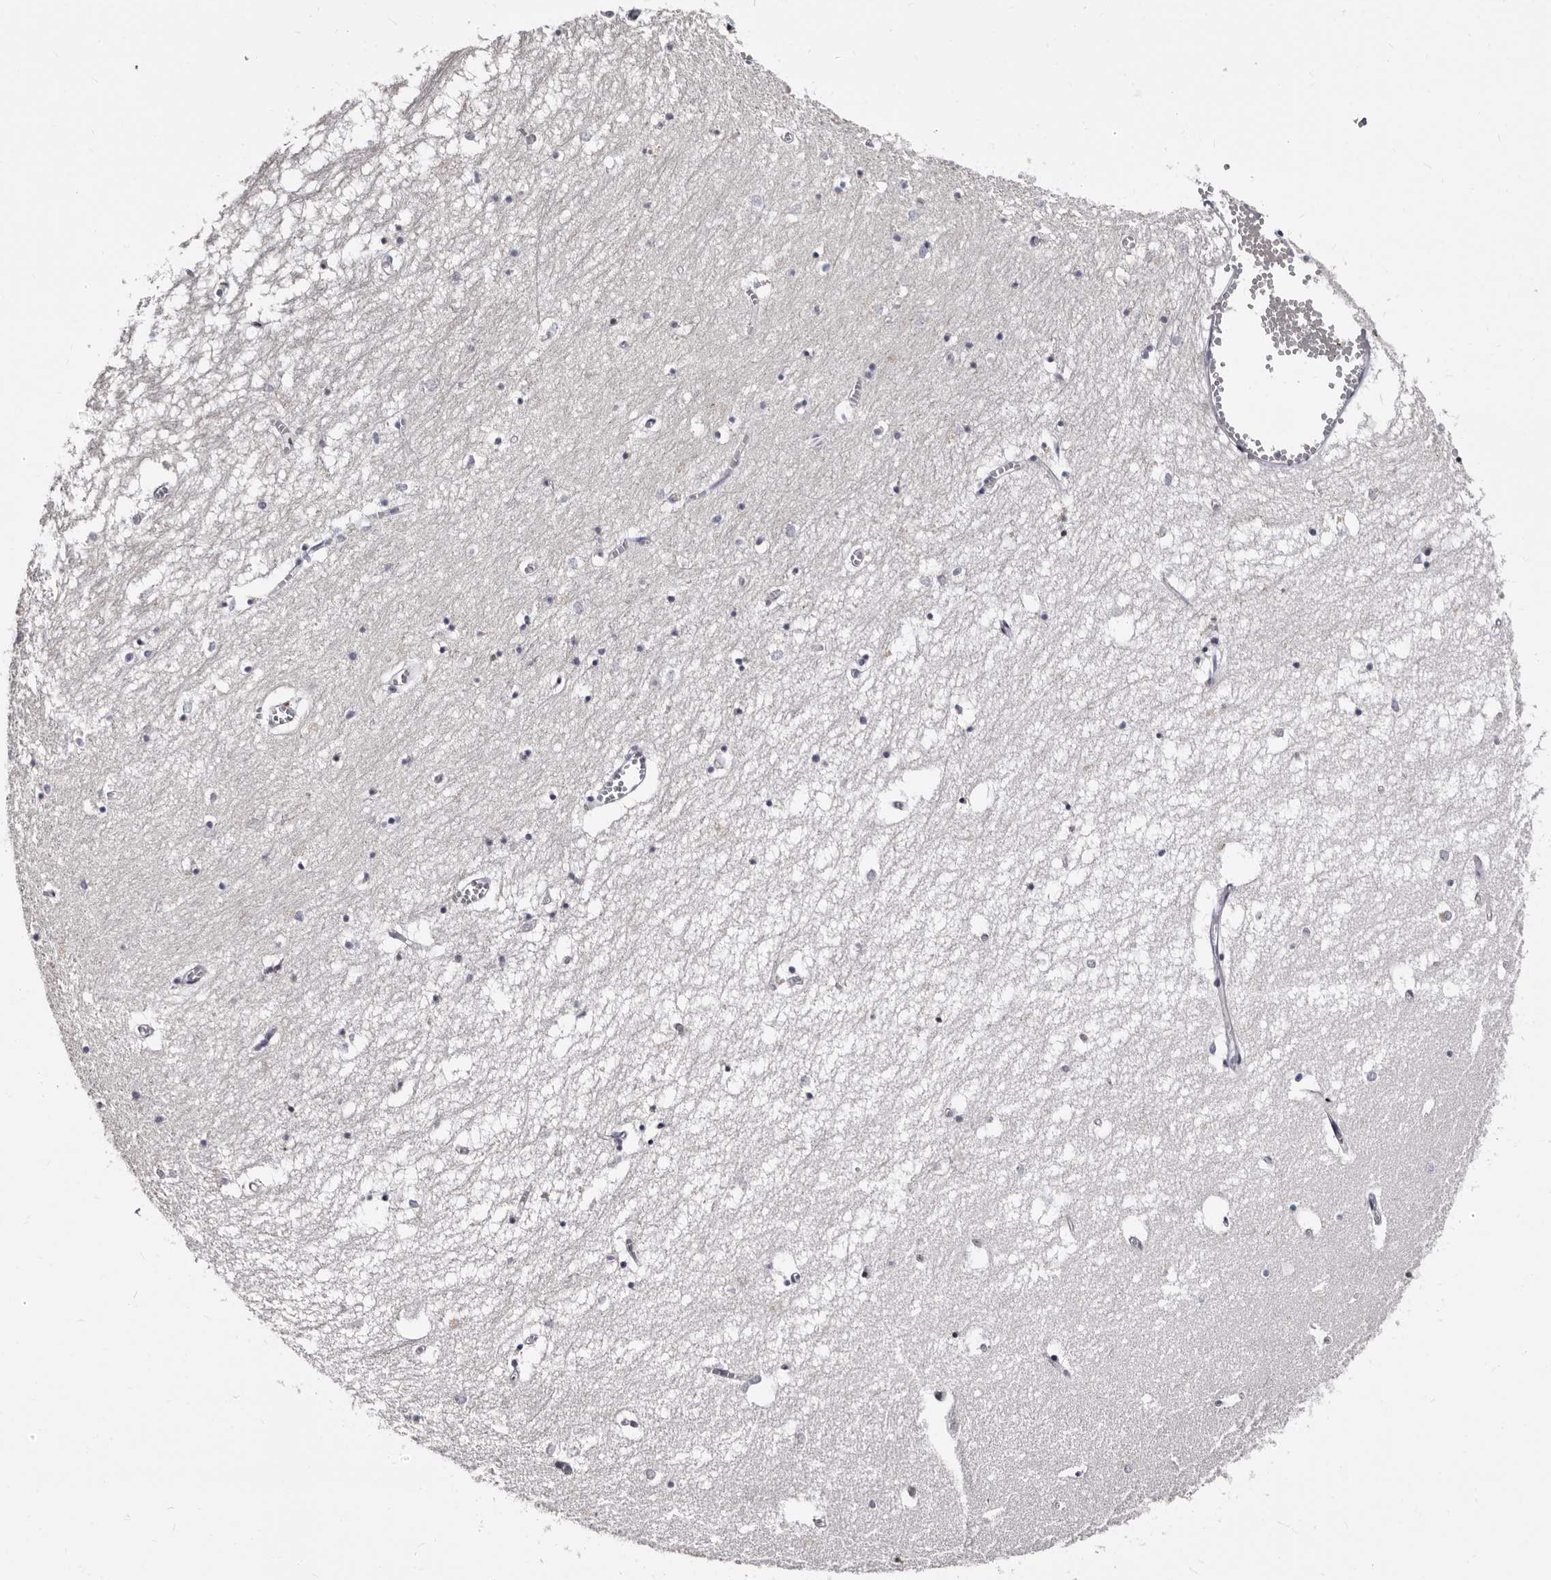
{"staining": {"intensity": "negative", "quantity": "none", "location": "none"}, "tissue": "hippocampus", "cell_type": "Glial cells", "image_type": "normal", "snomed": [{"axis": "morphology", "description": "Normal tissue, NOS"}, {"axis": "topography", "description": "Hippocampus"}], "caption": "This is an immunohistochemistry photomicrograph of benign hippocampus. There is no expression in glial cells.", "gene": "TBC1D22B", "patient": {"sex": "male", "age": 70}}